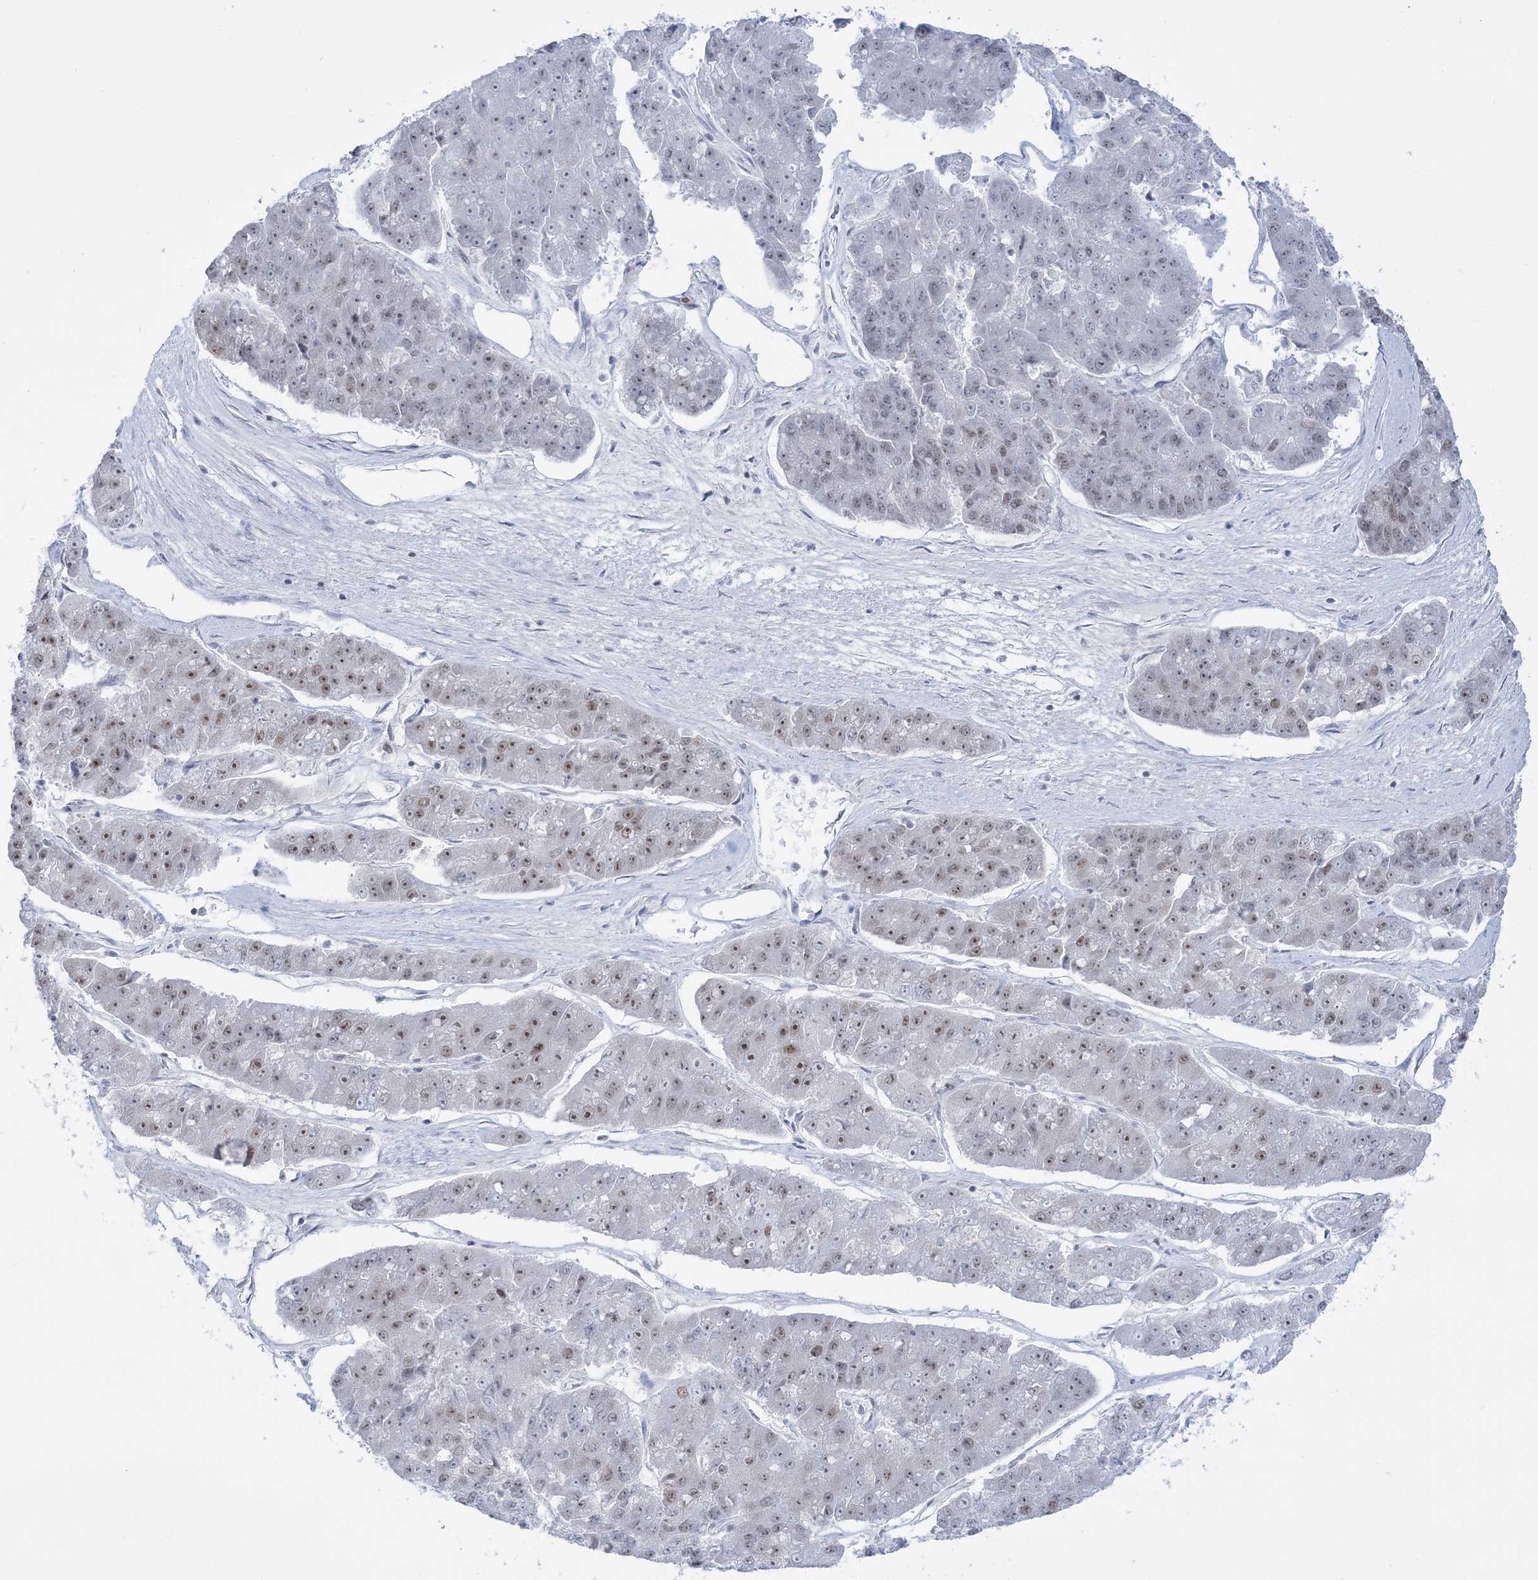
{"staining": {"intensity": "moderate", "quantity": "25%-75%", "location": "nuclear"}, "tissue": "pancreatic cancer", "cell_type": "Tumor cells", "image_type": "cancer", "snomed": [{"axis": "morphology", "description": "Adenocarcinoma, NOS"}, {"axis": "topography", "description": "Pancreas"}], "caption": "Protein expression analysis of human adenocarcinoma (pancreatic) reveals moderate nuclear expression in approximately 25%-75% of tumor cells.", "gene": "DDX21", "patient": {"sex": "male", "age": 50}}